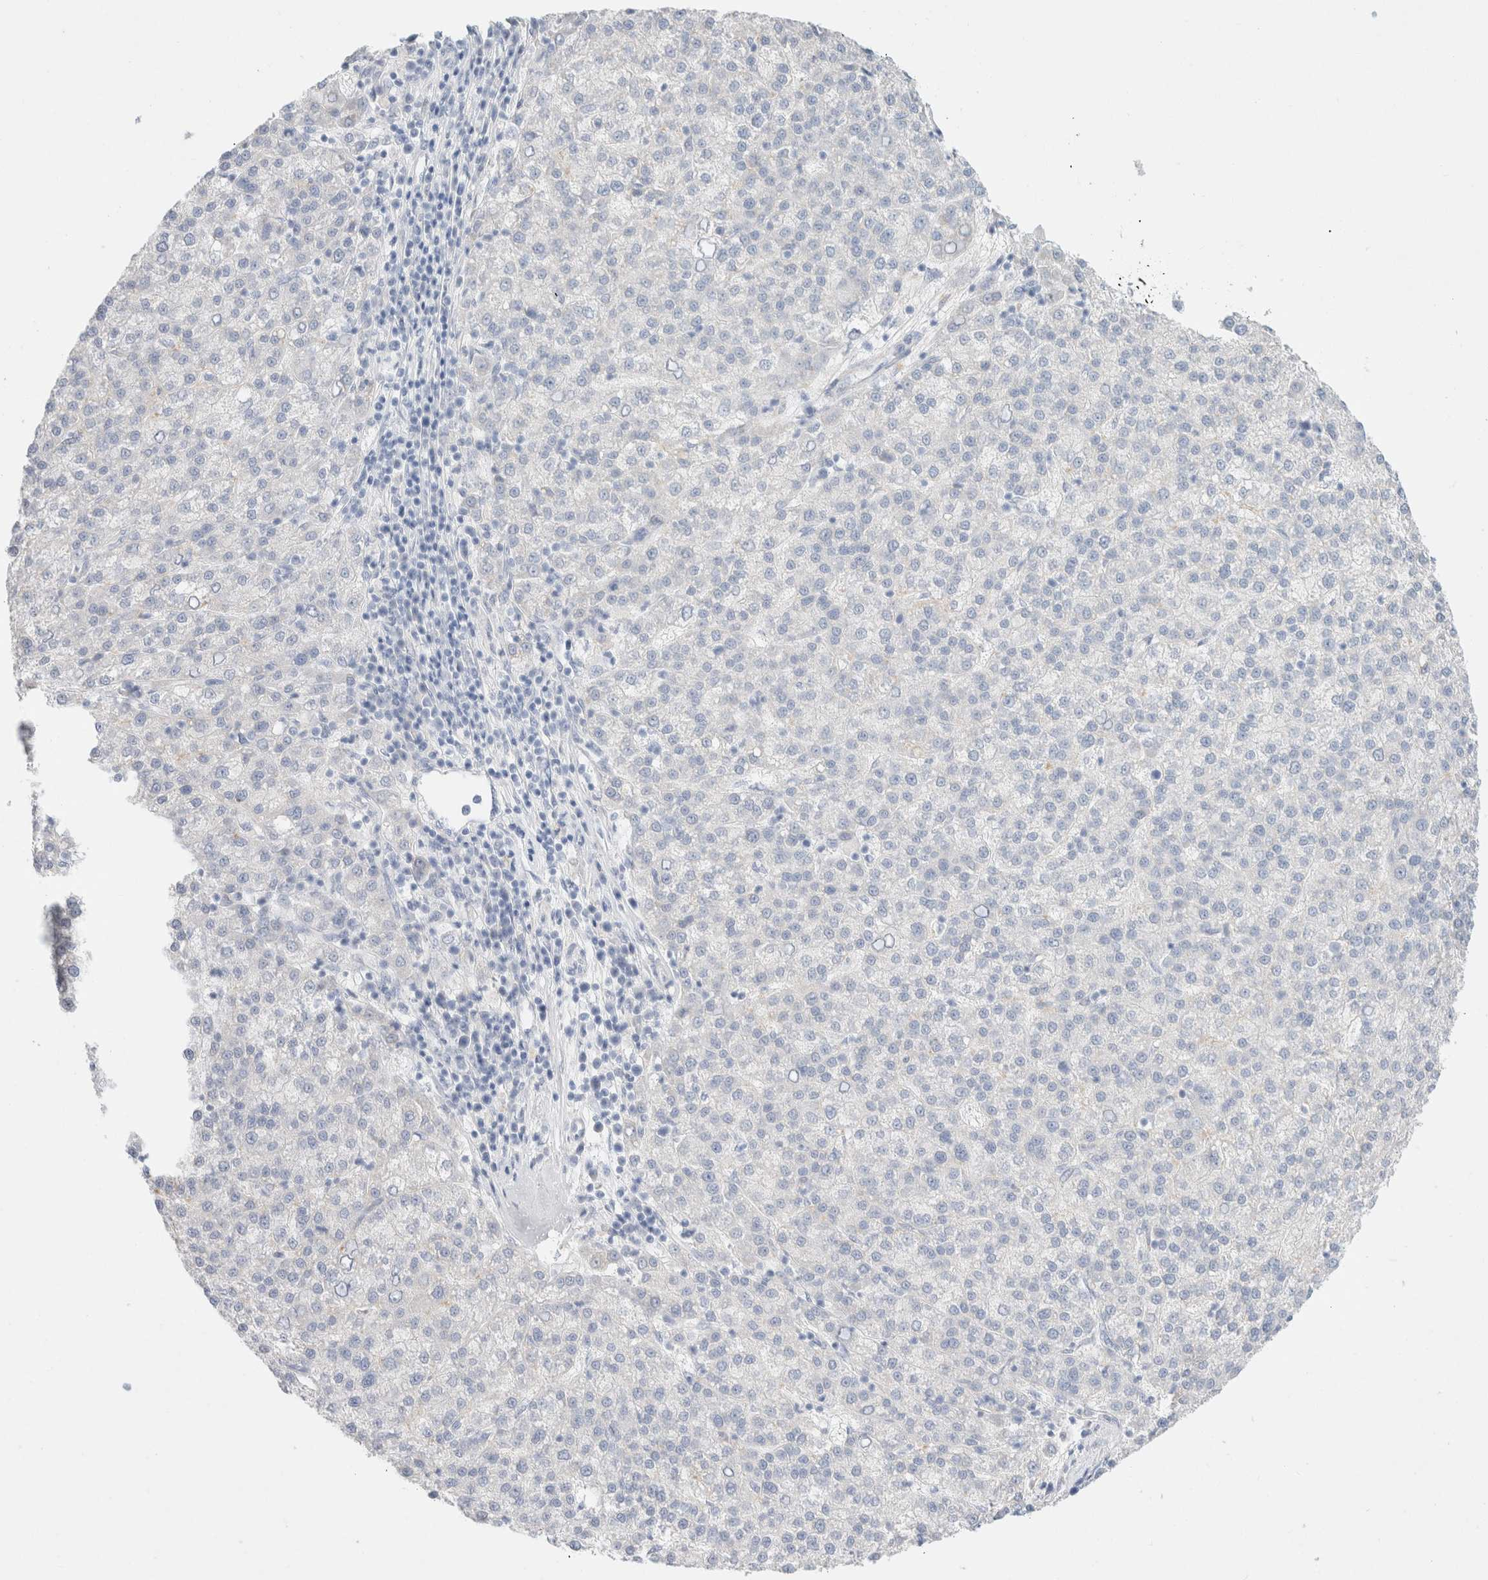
{"staining": {"intensity": "negative", "quantity": "none", "location": "none"}, "tissue": "liver cancer", "cell_type": "Tumor cells", "image_type": "cancer", "snomed": [{"axis": "morphology", "description": "Carcinoma, Hepatocellular, NOS"}, {"axis": "topography", "description": "Liver"}], "caption": "This is an immunohistochemistry histopathology image of human liver cancer. There is no positivity in tumor cells.", "gene": "CPQ", "patient": {"sex": "female", "age": 58}}